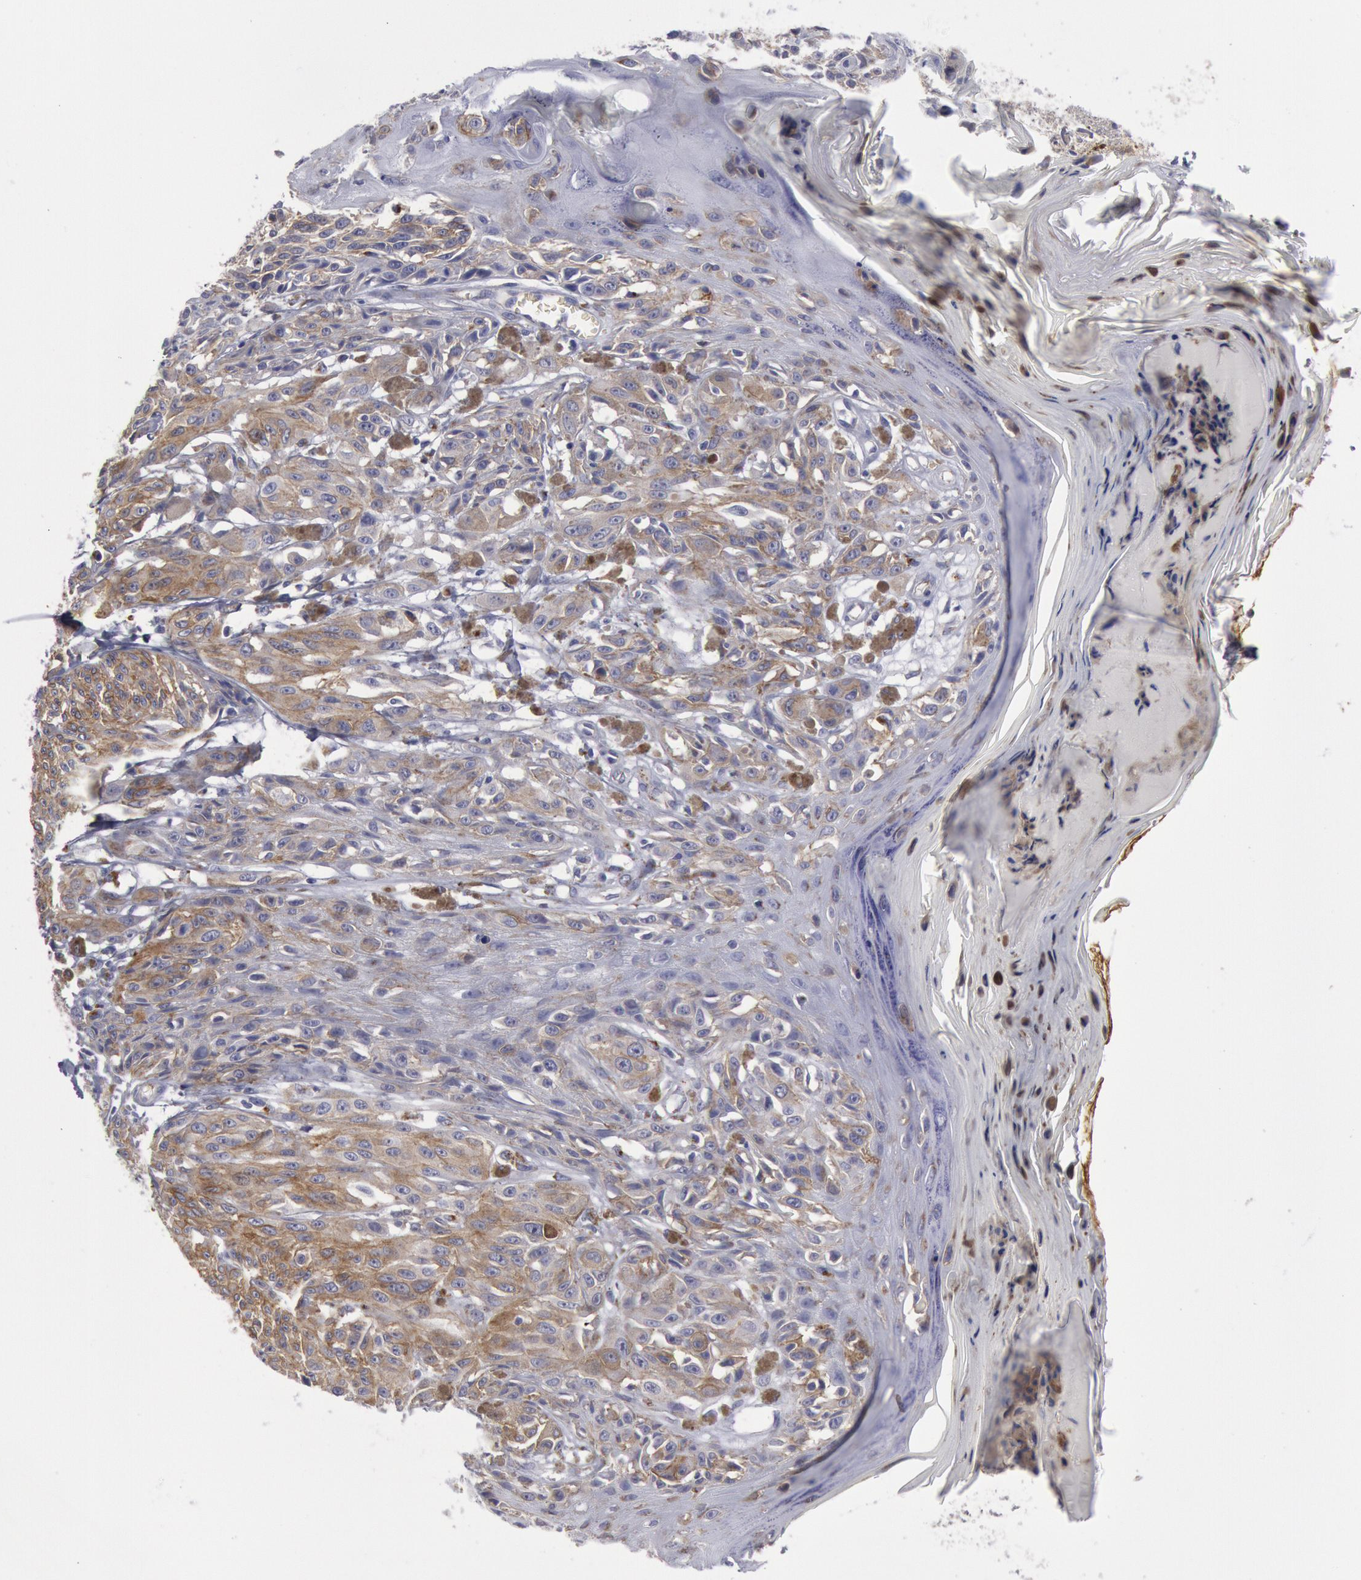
{"staining": {"intensity": "weak", "quantity": "25%-75%", "location": "cytoplasmic/membranous"}, "tissue": "melanoma", "cell_type": "Tumor cells", "image_type": "cancer", "snomed": [{"axis": "morphology", "description": "Malignant melanoma, NOS"}, {"axis": "topography", "description": "Skin"}], "caption": "This histopathology image reveals malignant melanoma stained with IHC to label a protein in brown. The cytoplasmic/membranous of tumor cells show weak positivity for the protein. Nuclei are counter-stained blue.", "gene": "FLOT1", "patient": {"sex": "female", "age": 77}}